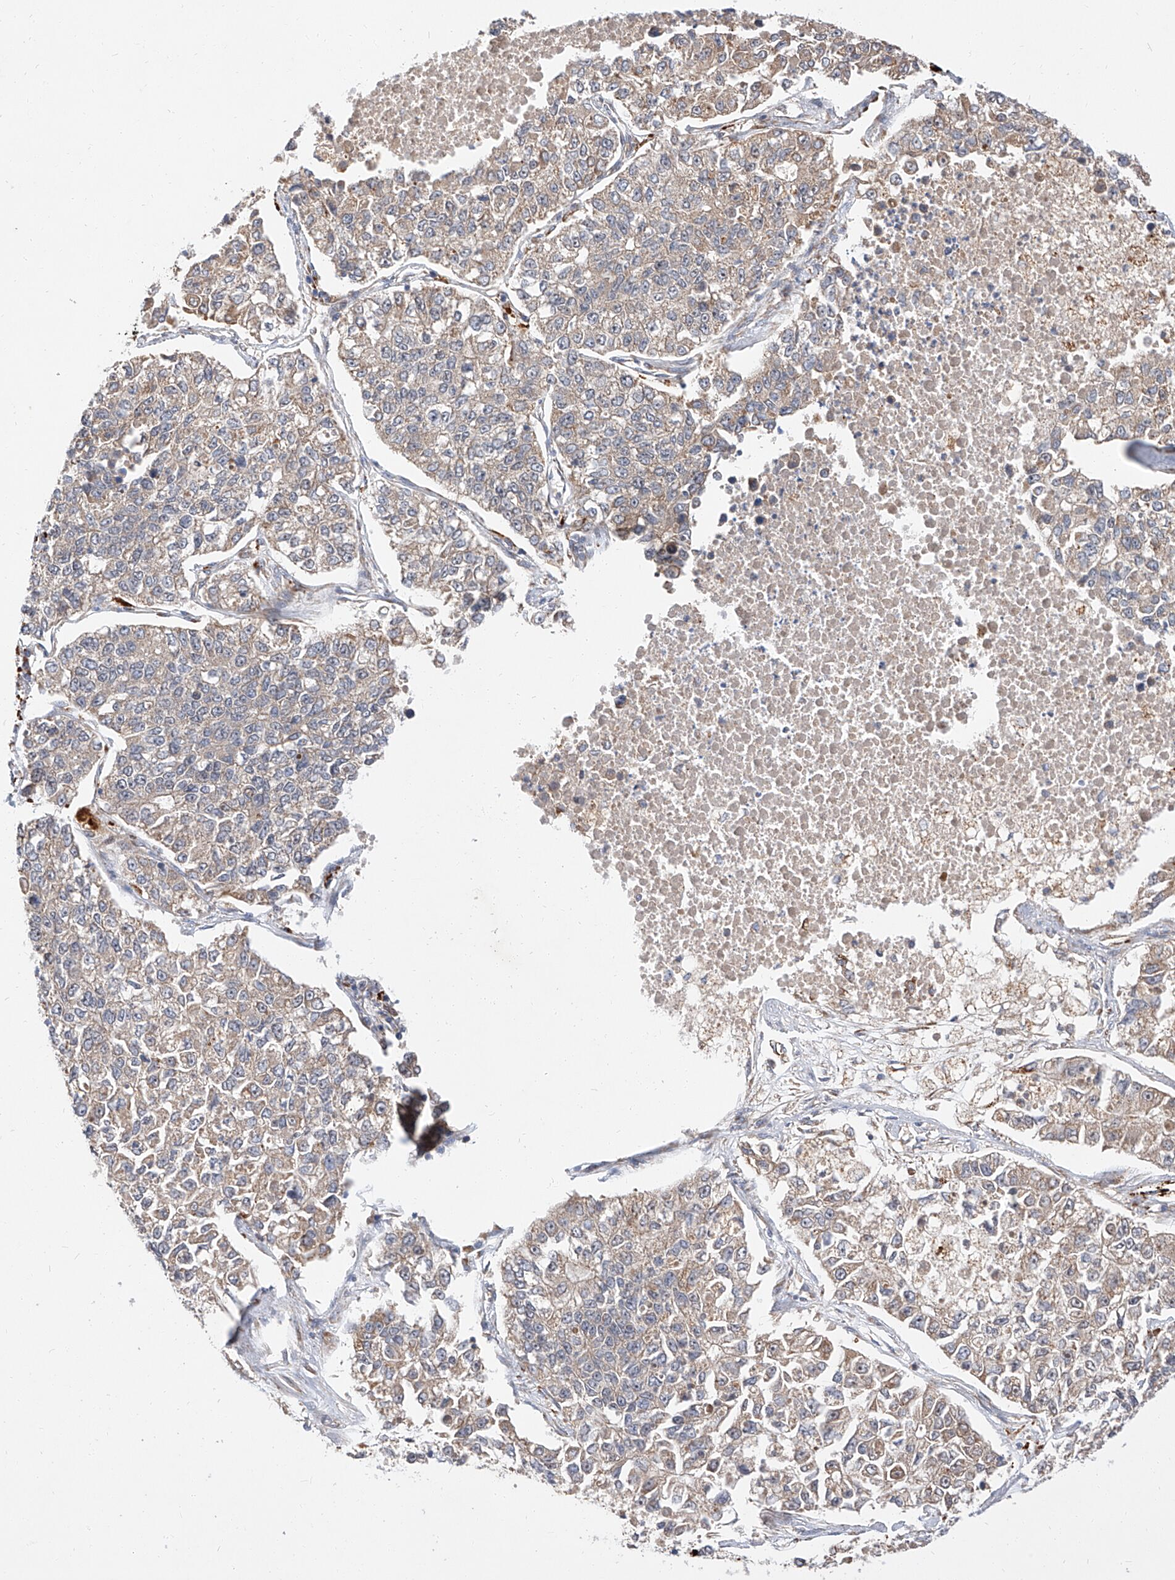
{"staining": {"intensity": "weak", "quantity": "<25%", "location": "cytoplasmic/membranous"}, "tissue": "lung cancer", "cell_type": "Tumor cells", "image_type": "cancer", "snomed": [{"axis": "morphology", "description": "Adenocarcinoma, NOS"}, {"axis": "topography", "description": "Lung"}], "caption": "Tumor cells show no significant protein expression in lung adenocarcinoma.", "gene": "DIRAS3", "patient": {"sex": "male", "age": 49}}